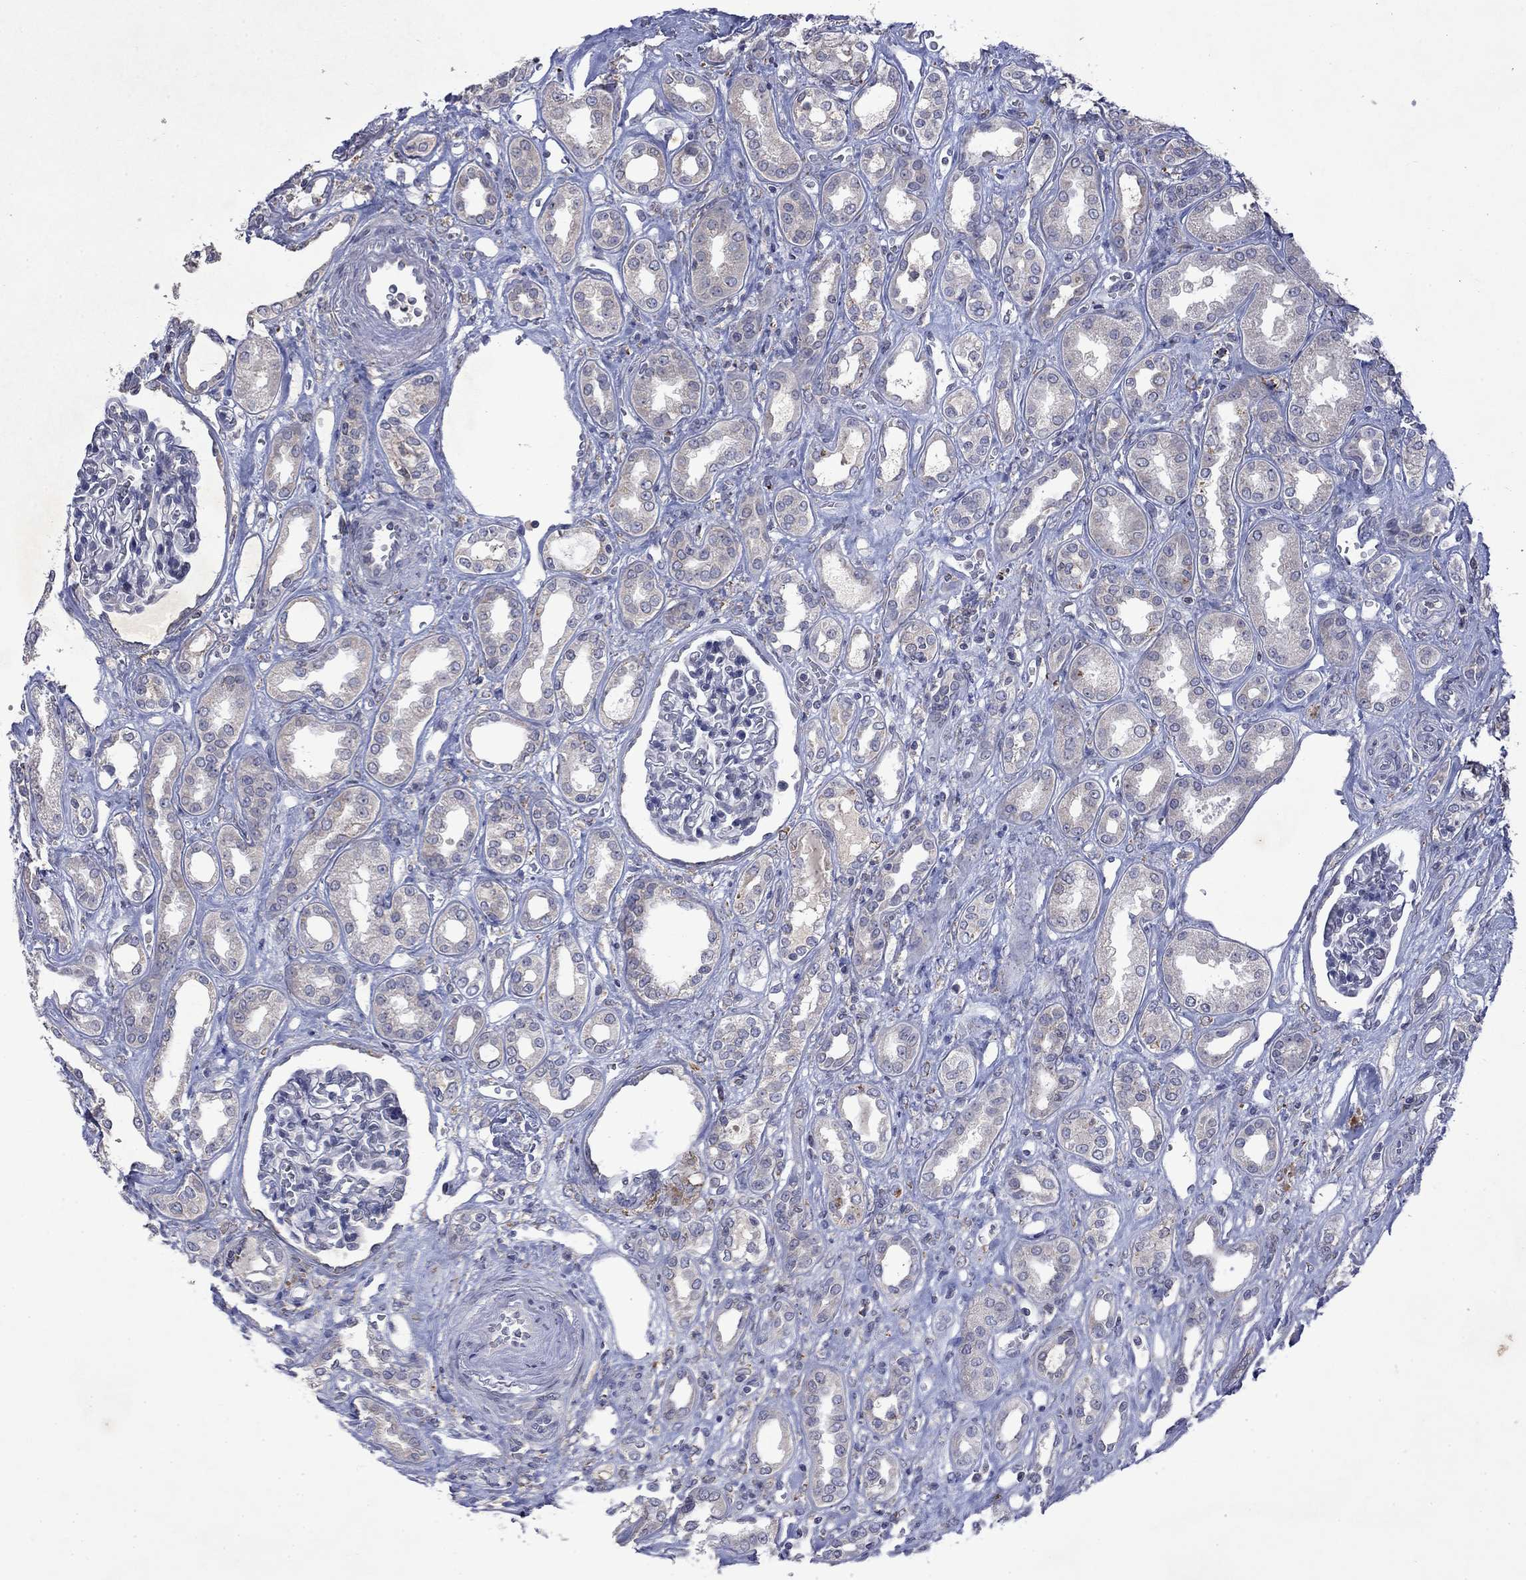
{"staining": {"intensity": "weak", "quantity": "<25%", "location": "cytoplasmic/membranous"}, "tissue": "renal cancer", "cell_type": "Tumor cells", "image_type": "cancer", "snomed": [{"axis": "morphology", "description": "Adenocarcinoma, NOS"}, {"axis": "topography", "description": "Kidney"}], "caption": "Immunohistochemistry (IHC) micrograph of adenocarcinoma (renal) stained for a protein (brown), which demonstrates no staining in tumor cells.", "gene": "TMEM97", "patient": {"sex": "male", "age": 63}}